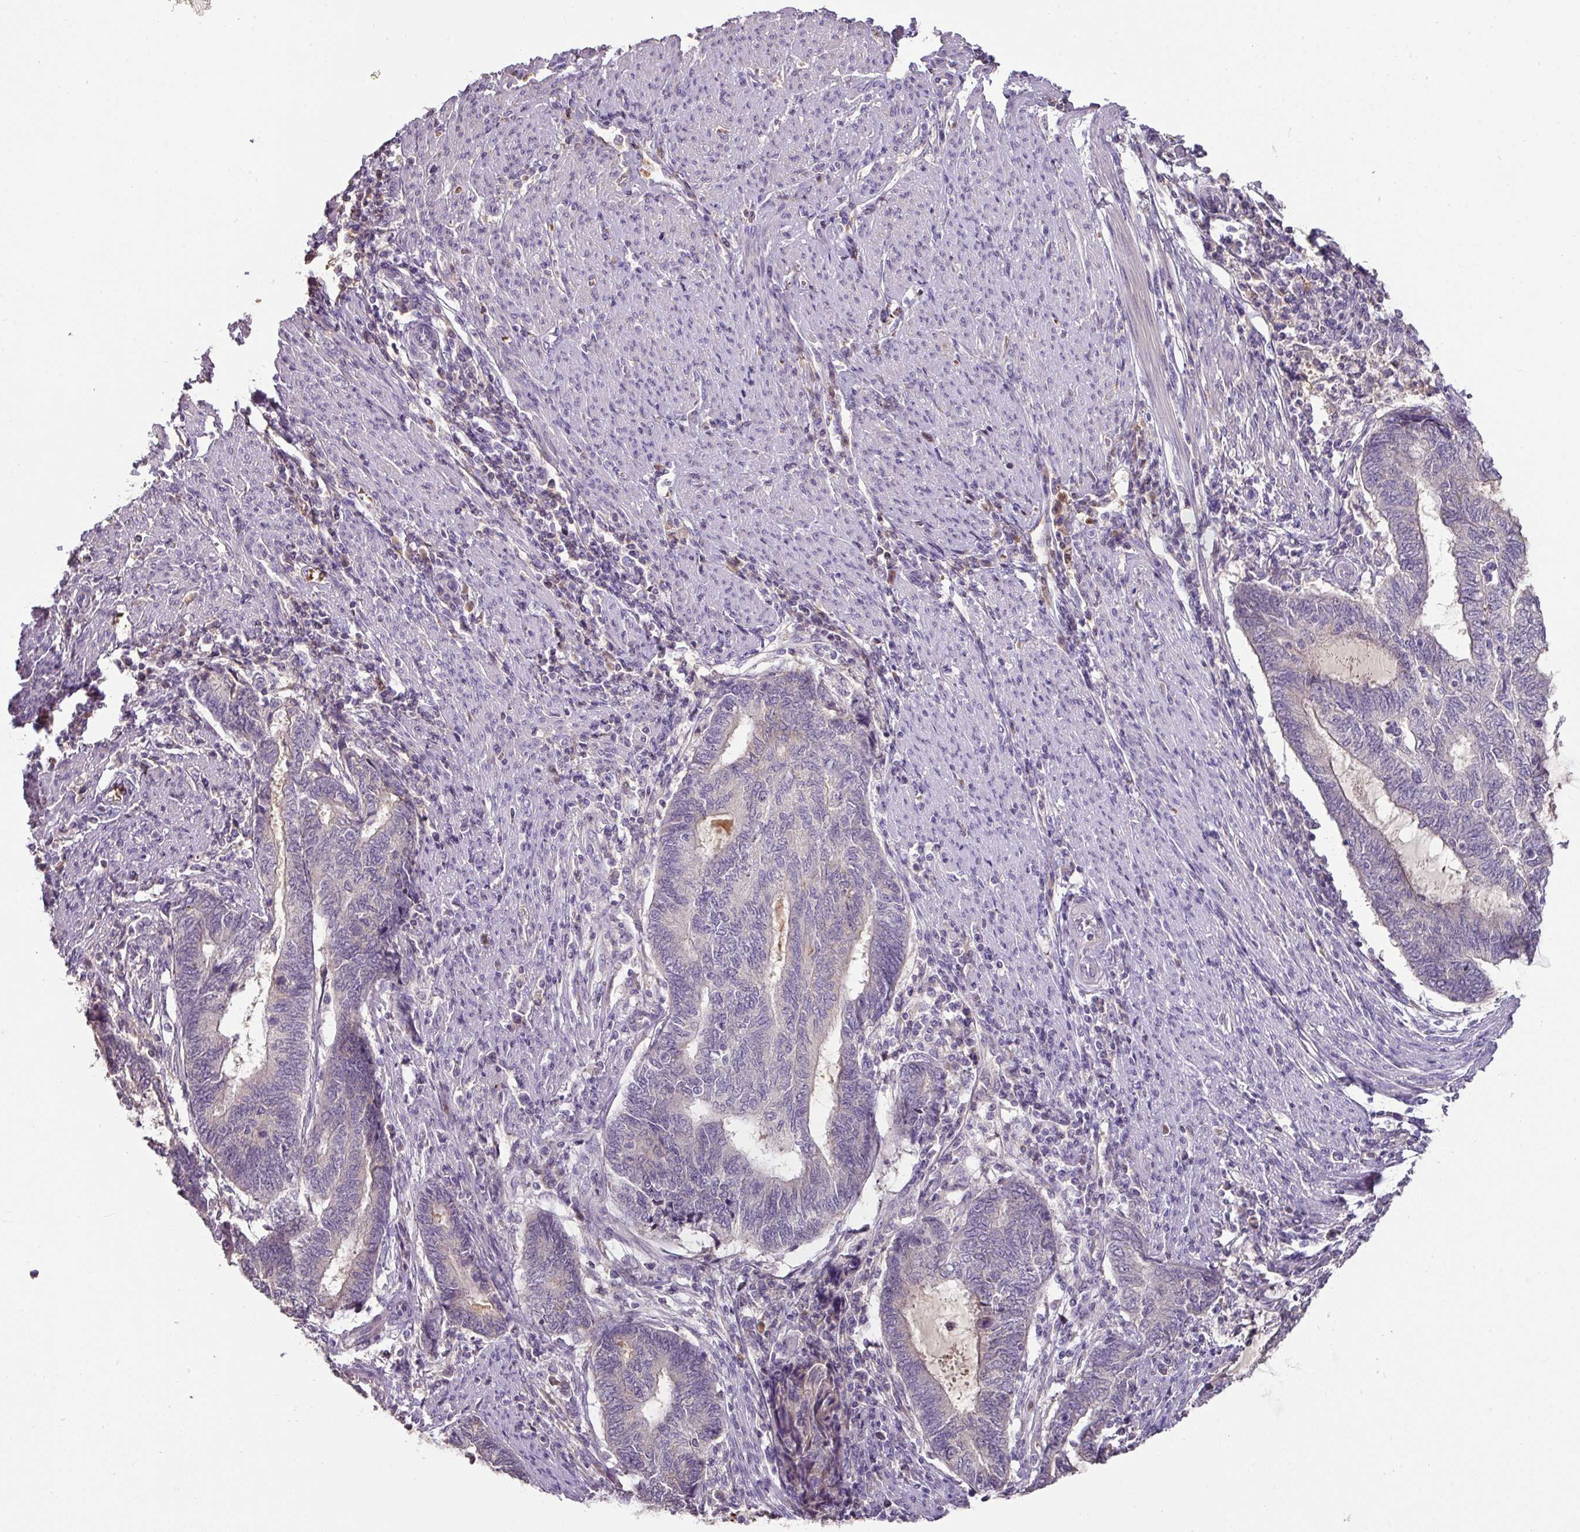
{"staining": {"intensity": "negative", "quantity": "none", "location": "none"}, "tissue": "endometrial cancer", "cell_type": "Tumor cells", "image_type": "cancer", "snomed": [{"axis": "morphology", "description": "Adenocarcinoma, NOS"}, {"axis": "topography", "description": "Uterus"}, {"axis": "topography", "description": "Endometrium"}], "caption": "A photomicrograph of endometrial cancer (adenocarcinoma) stained for a protein exhibits no brown staining in tumor cells. The staining was performed using DAB to visualize the protein expression in brown, while the nuclei were stained in blue with hematoxylin (Magnification: 20x).", "gene": "CCZ1", "patient": {"sex": "female", "age": 70}}